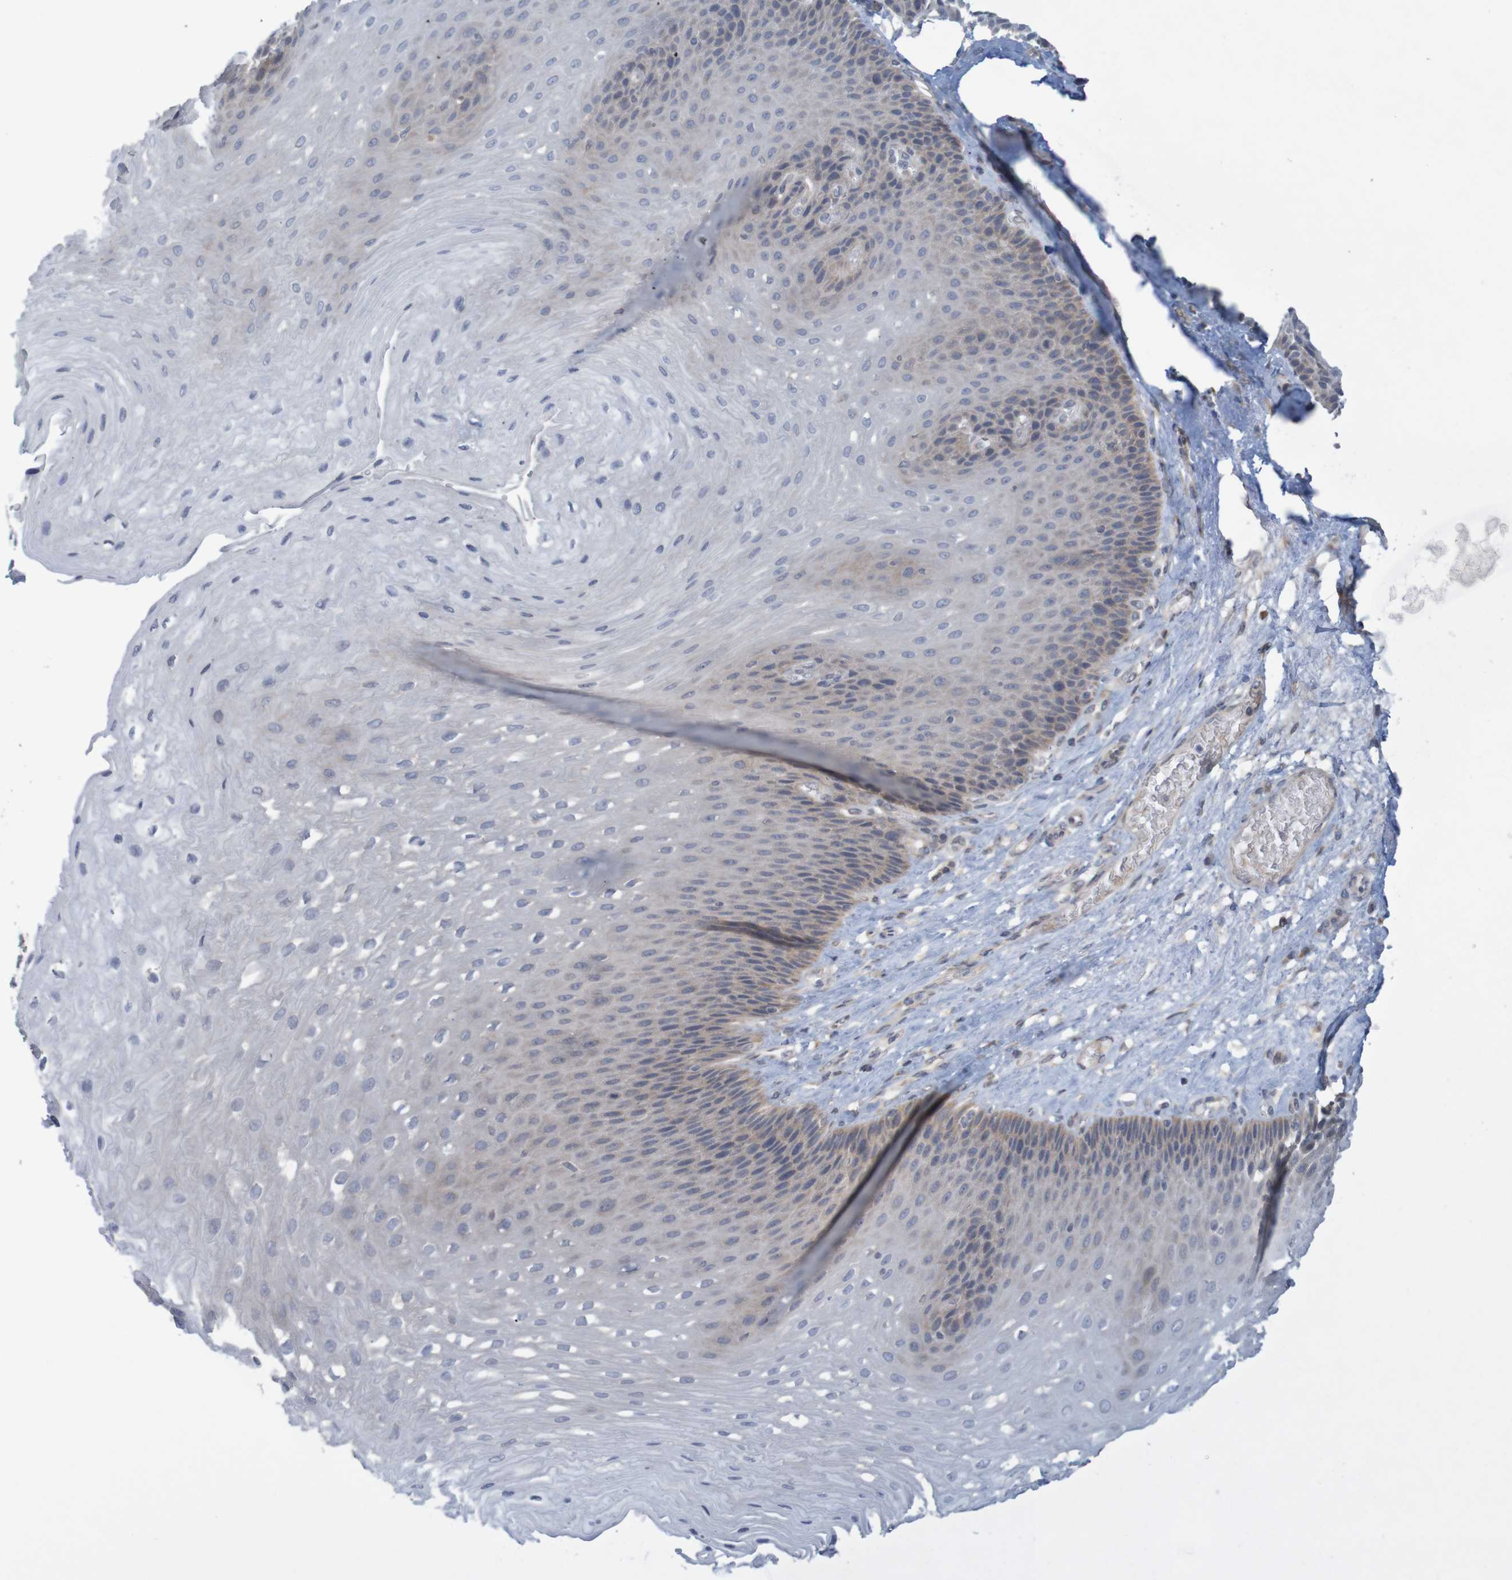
{"staining": {"intensity": "weak", "quantity": "<25%", "location": "cytoplasmic/membranous"}, "tissue": "esophagus", "cell_type": "Squamous epithelial cells", "image_type": "normal", "snomed": [{"axis": "morphology", "description": "Normal tissue, NOS"}, {"axis": "topography", "description": "Esophagus"}], "caption": "The image displays no significant staining in squamous epithelial cells of esophagus.", "gene": "ANKK1", "patient": {"sex": "female", "age": 72}}